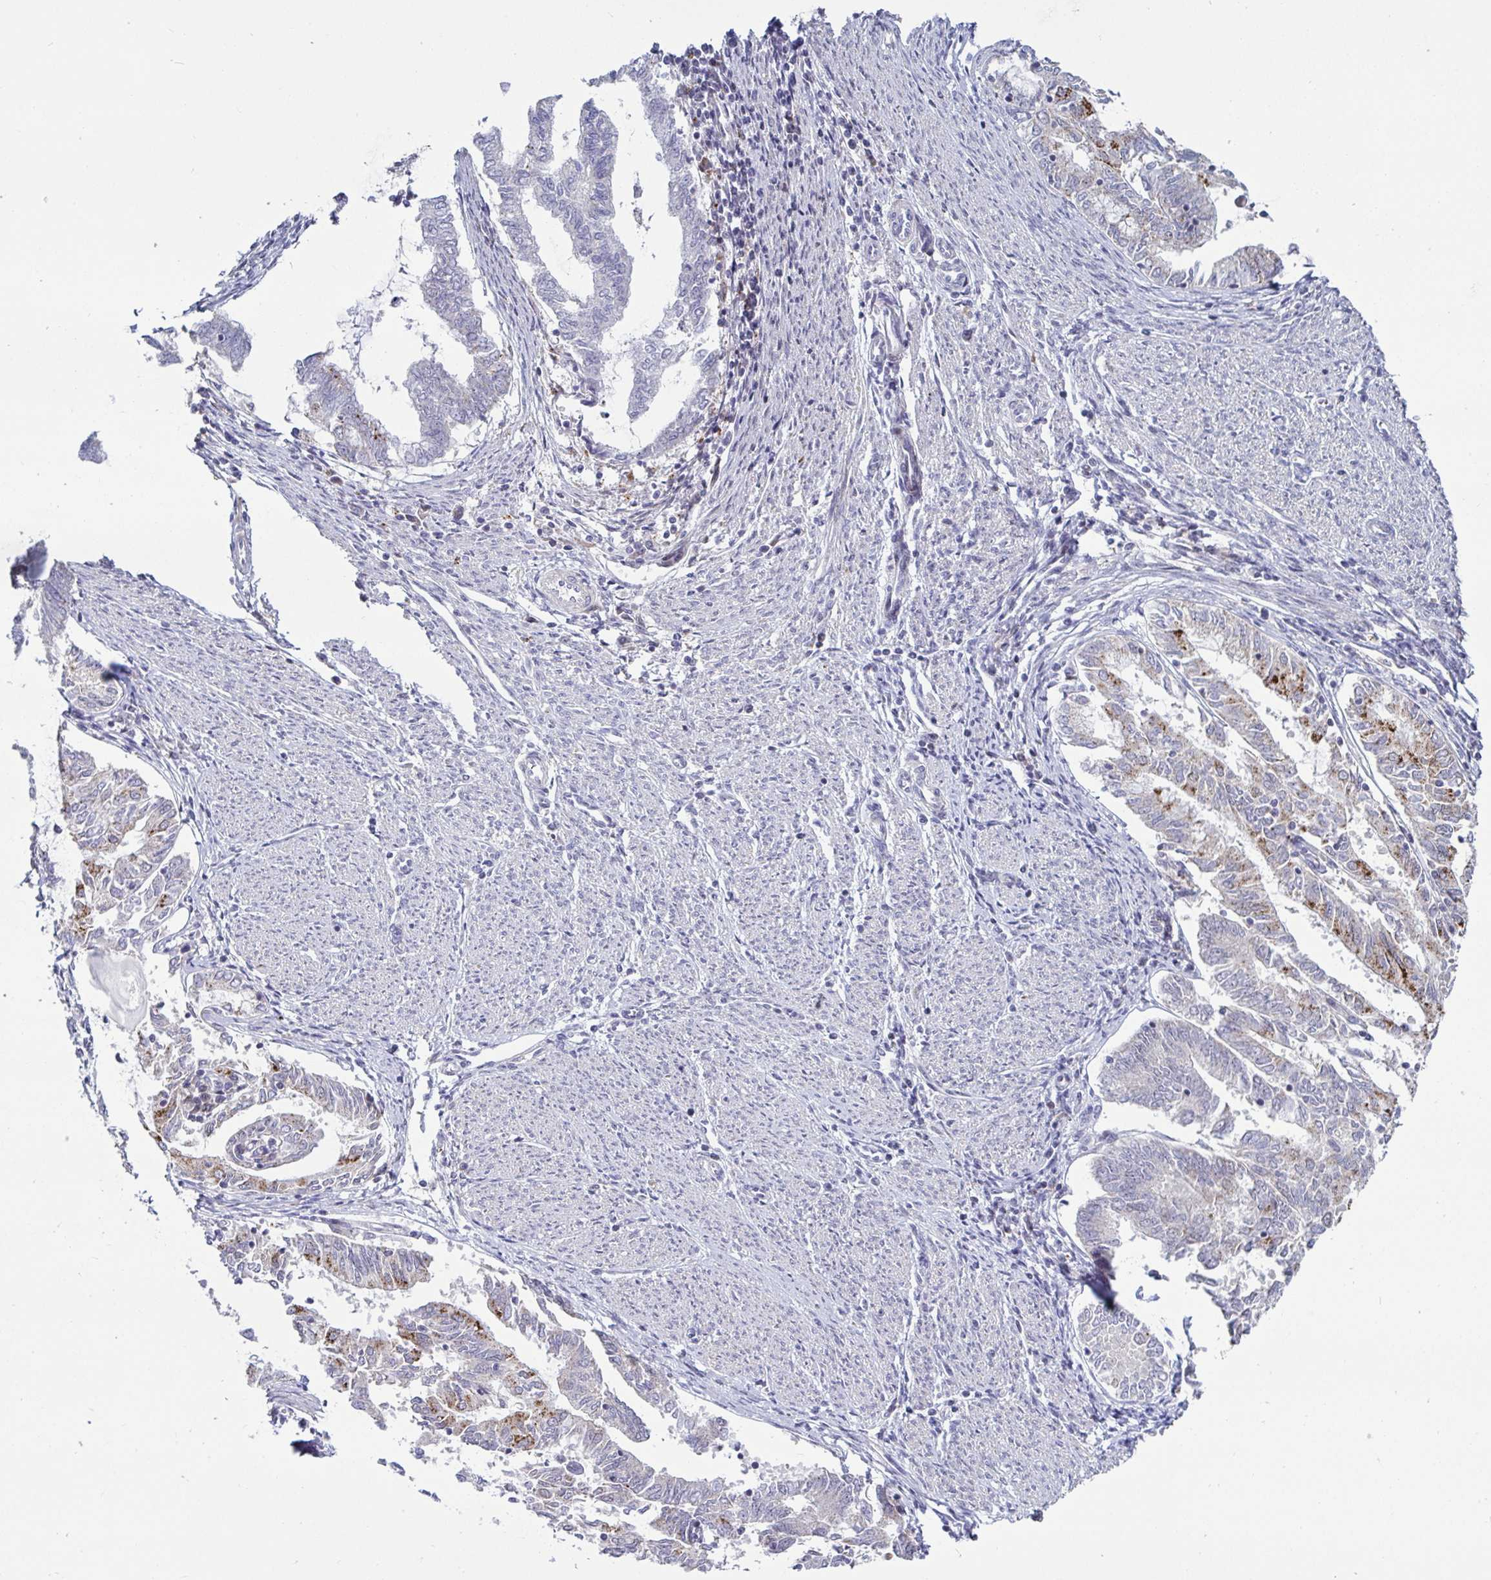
{"staining": {"intensity": "moderate", "quantity": "<25%", "location": "cytoplasmic/membranous"}, "tissue": "endometrial cancer", "cell_type": "Tumor cells", "image_type": "cancer", "snomed": [{"axis": "morphology", "description": "Adenocarcinoma, NOS"}, {"axis": "topography", "description": "Endometrium"}], "caption": "High-magnification brightfield microscopy of endometrial cancer stained with DAB (3,3'-diaminobenzidine) (brown) and counterstained with hematoxylin (blue). tumor cells exhibit moderate cytoplasmic/membranous expression is appreciated in about<25% of cells.", "gene": "DZIP1", "patient": {"sex": "female", "age": 79}}